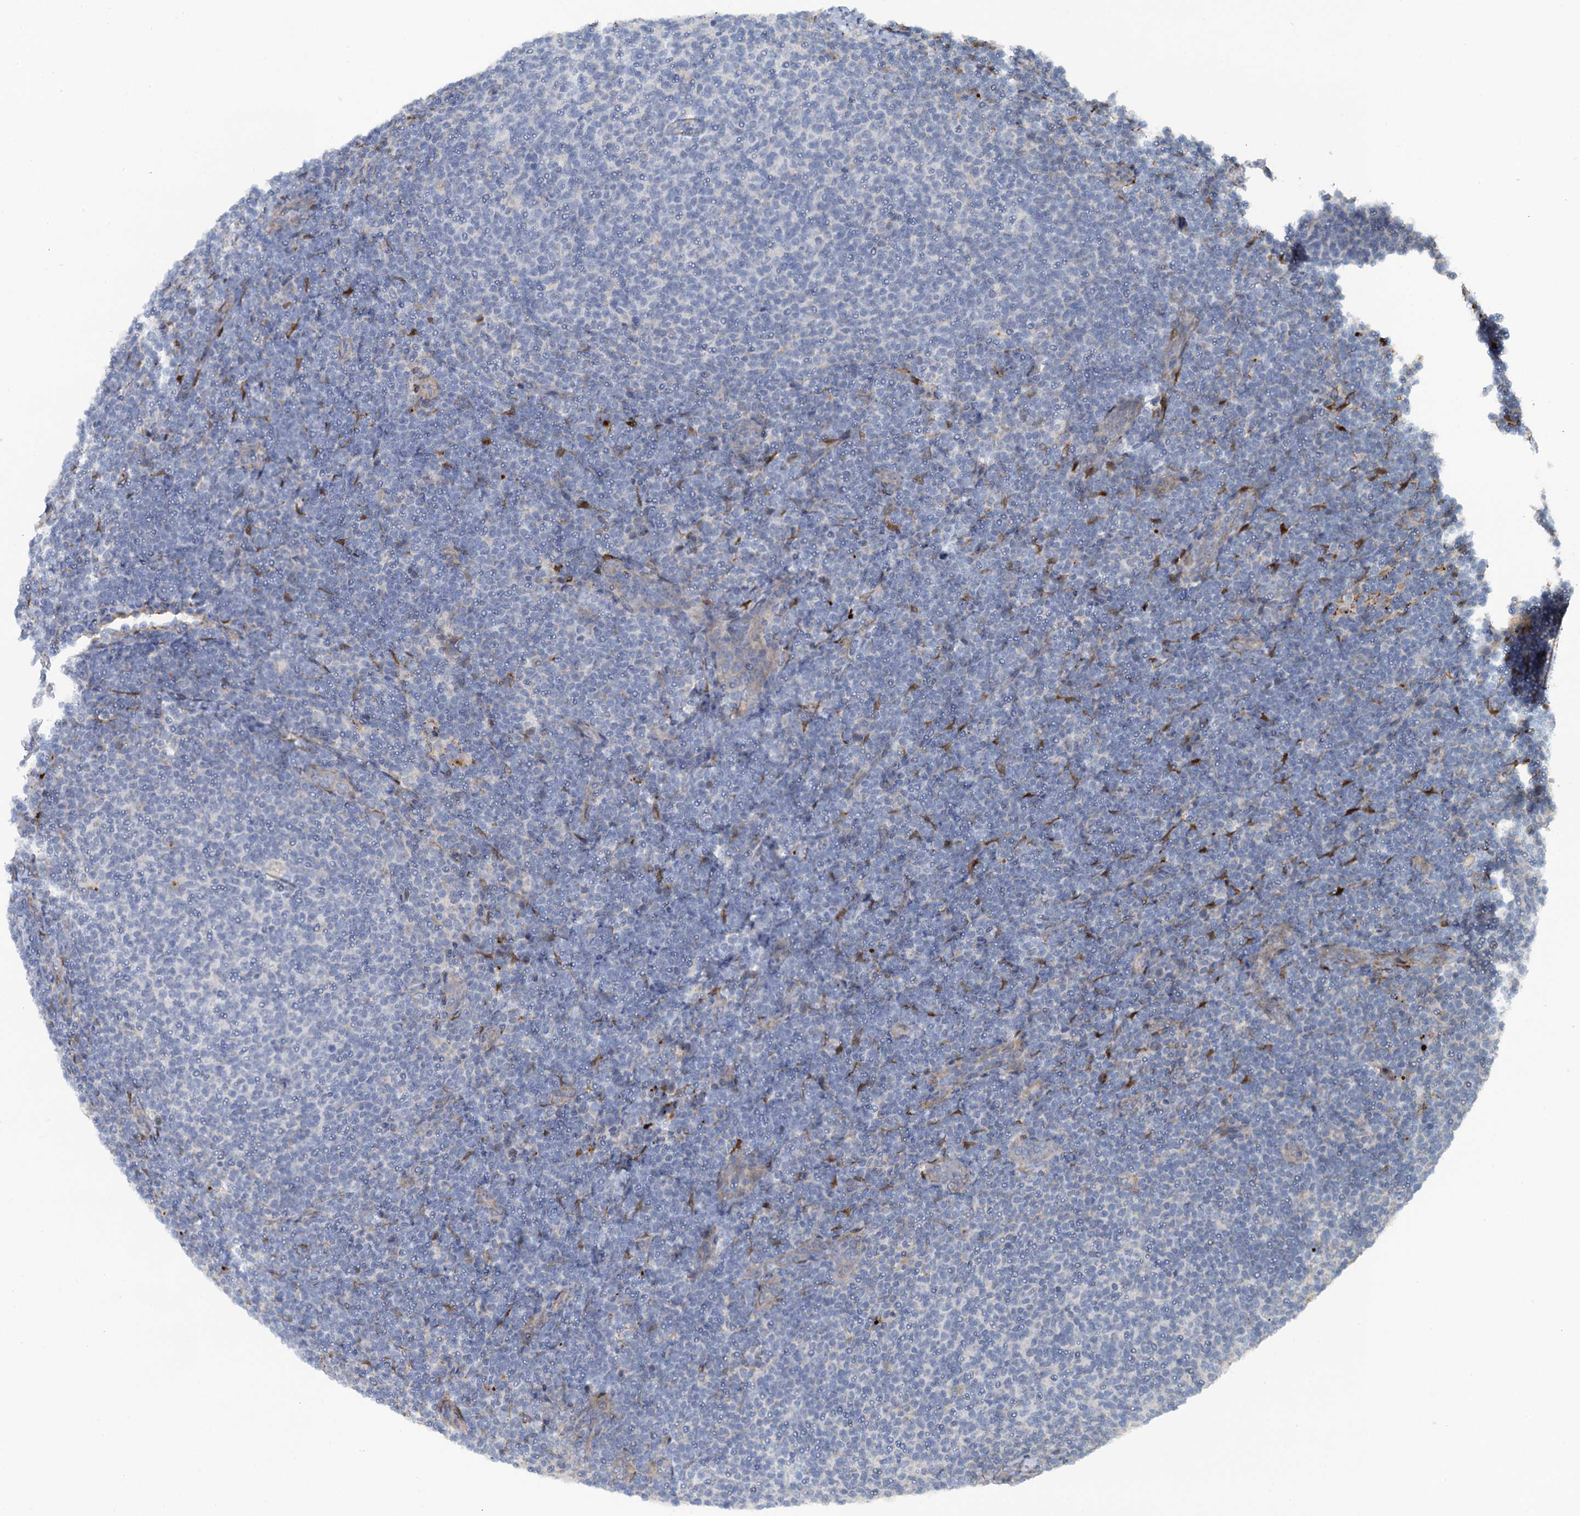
{"staining": {"intensity": "negative", "quantity": "none", "location": "none"}, "tissue": "lymphoma", "cell_type": "Tumor cells", "image_type": "cancer", "snomed": [{"axis": "morphology", "description": "Malignant lymphoma, non-Hodgkin's type, Low grade"}, {"axis": "topography", "description": "Lymph node"}], "caption": "Immunohistochemistry (IHC) histopathology image of low-grade malignant lymphoma, non-Hodgkin's type stained for a protein (brown), which exhibits no positivity in tumor cells.", "gene": "POGLUT3", "patient": {"sex": "male", "age": 66}}